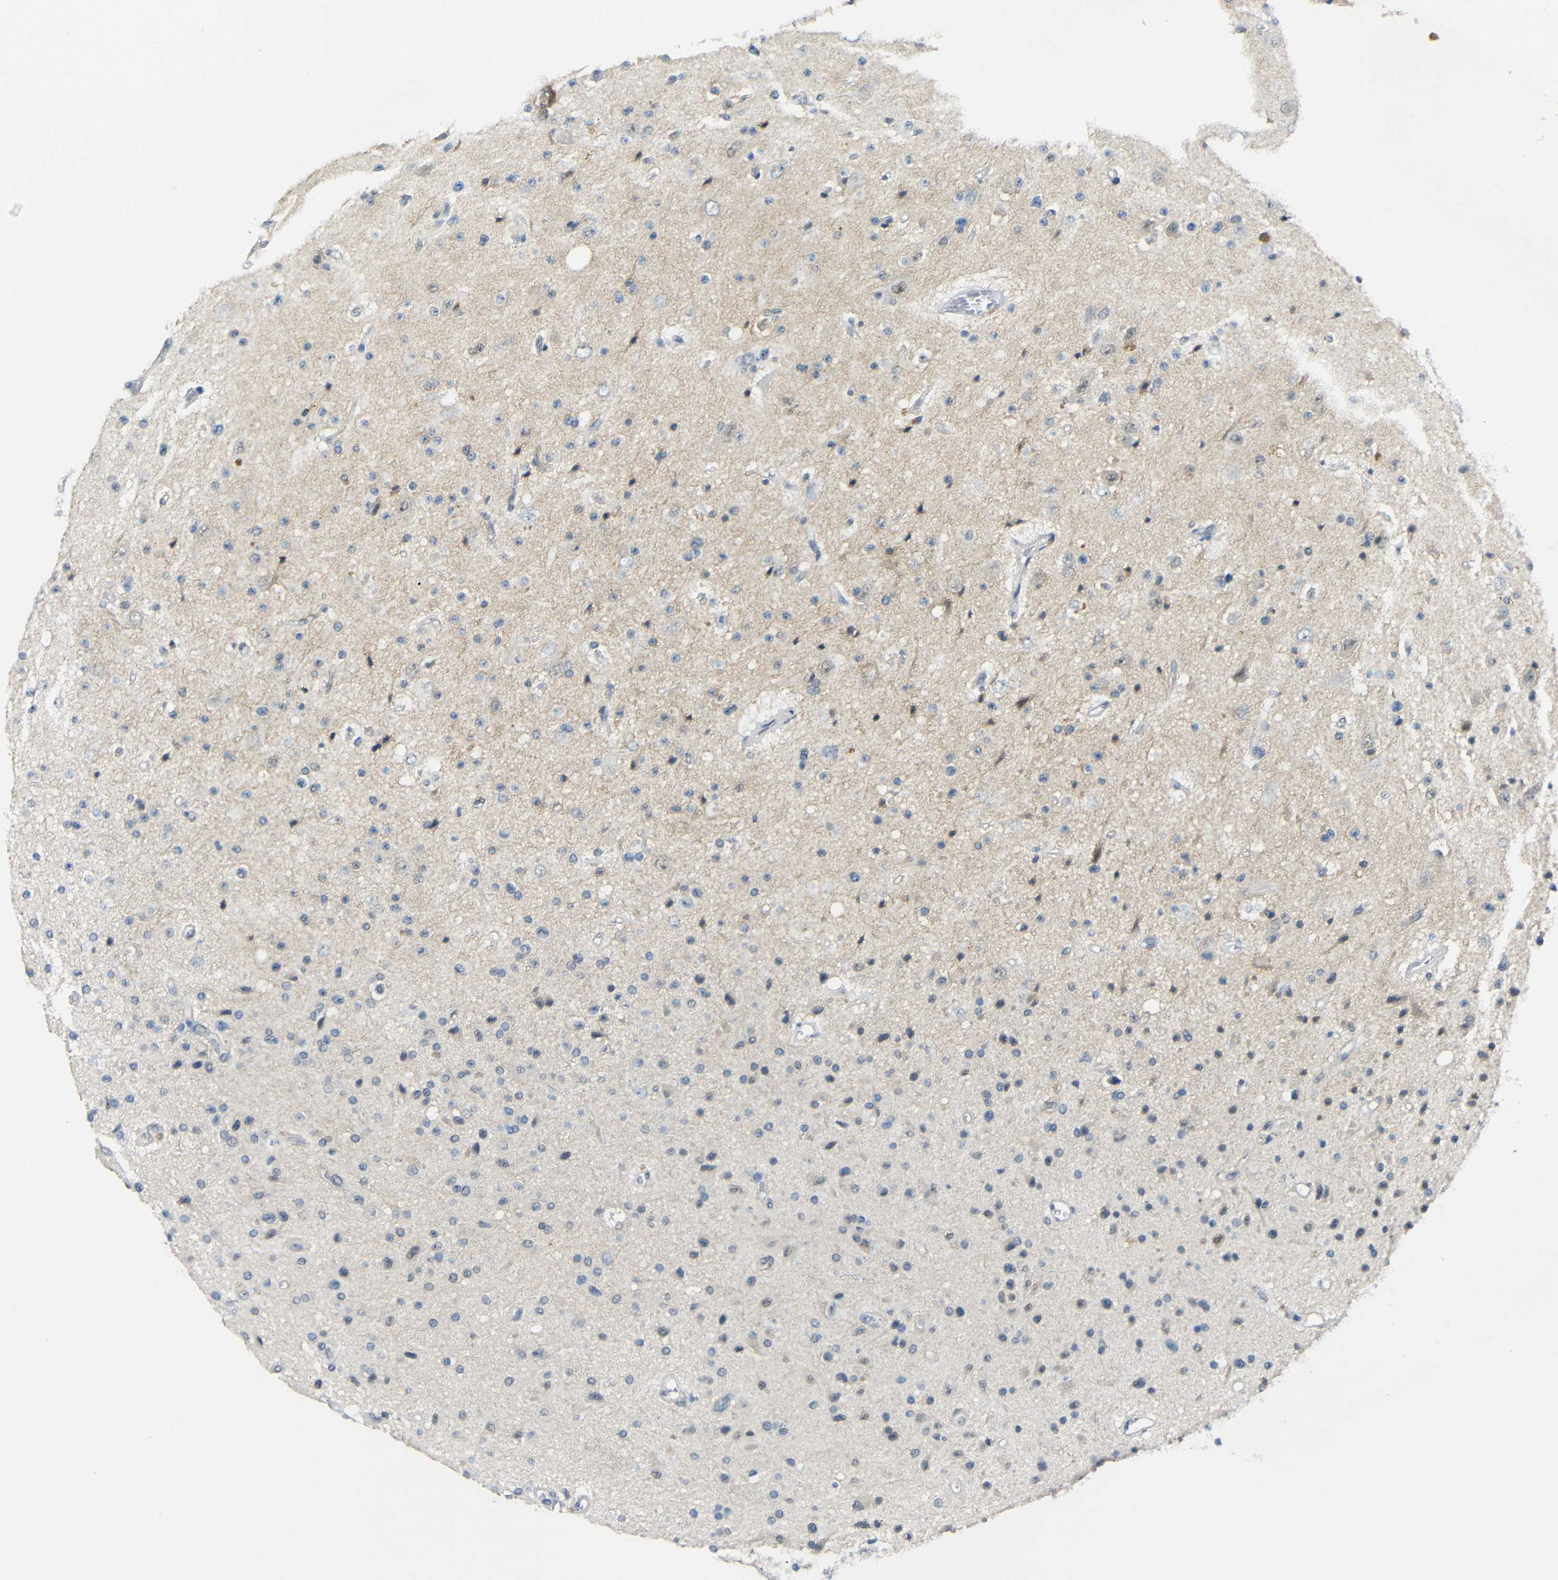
{"staining": {"intensity": "negative", "quantity": "none", "location": "none"}, "tissue": "glioma", "cell_type": "Tumor cells", "image_type": "cancer", "snomed": [{"axis": "morphology", "description": "Glioma, malignant, Low grade"}, {"axis": "topography", "description": "Brain"}], "caption": "This is an IHC photomicrograph of glioma. There is no staining in tumor cells.", "gene": "GPR158", "patient": {"sex": "male", "age": 58}}